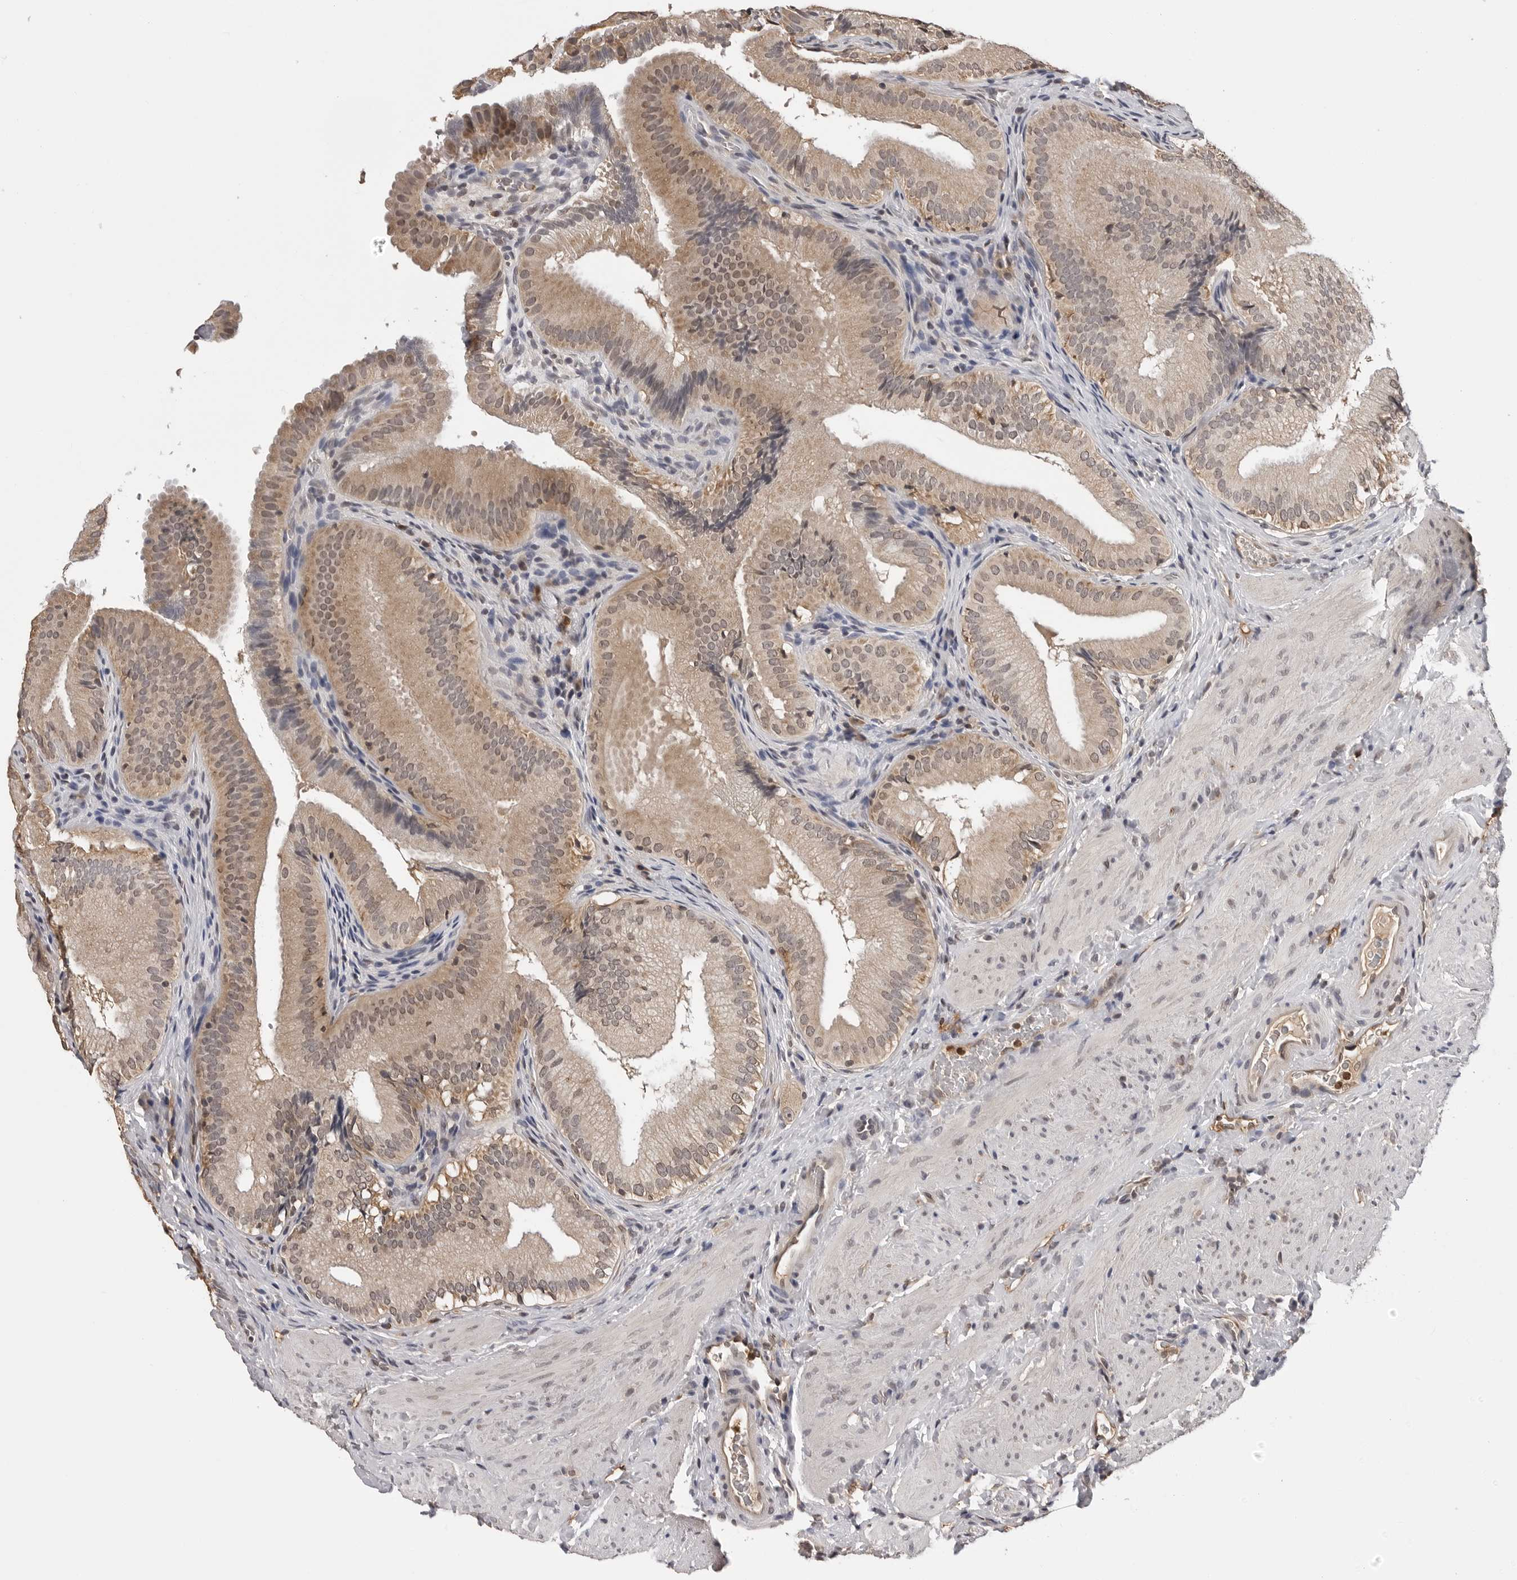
{"staining": {"intensity": "weak", "quantity": ">75%", "location": "cytoplasmic/membranous"}, "tissue": "gallbladder", "cell_type": "Glandular cells", "image_type": "normal", "snomed": [{"axis": "morphology", "description": "Normal tissue, NOS"}, {"axis": "topography", "description": "Gallbladder"}], "caption": "Gallbladder stained with immunohistochemistry demonstrates weak cytoplasmic/membranous expression in about >75% of glandular cells.", "gene": "TRMT13", "patient": {"sex": "female", "age": 30}}